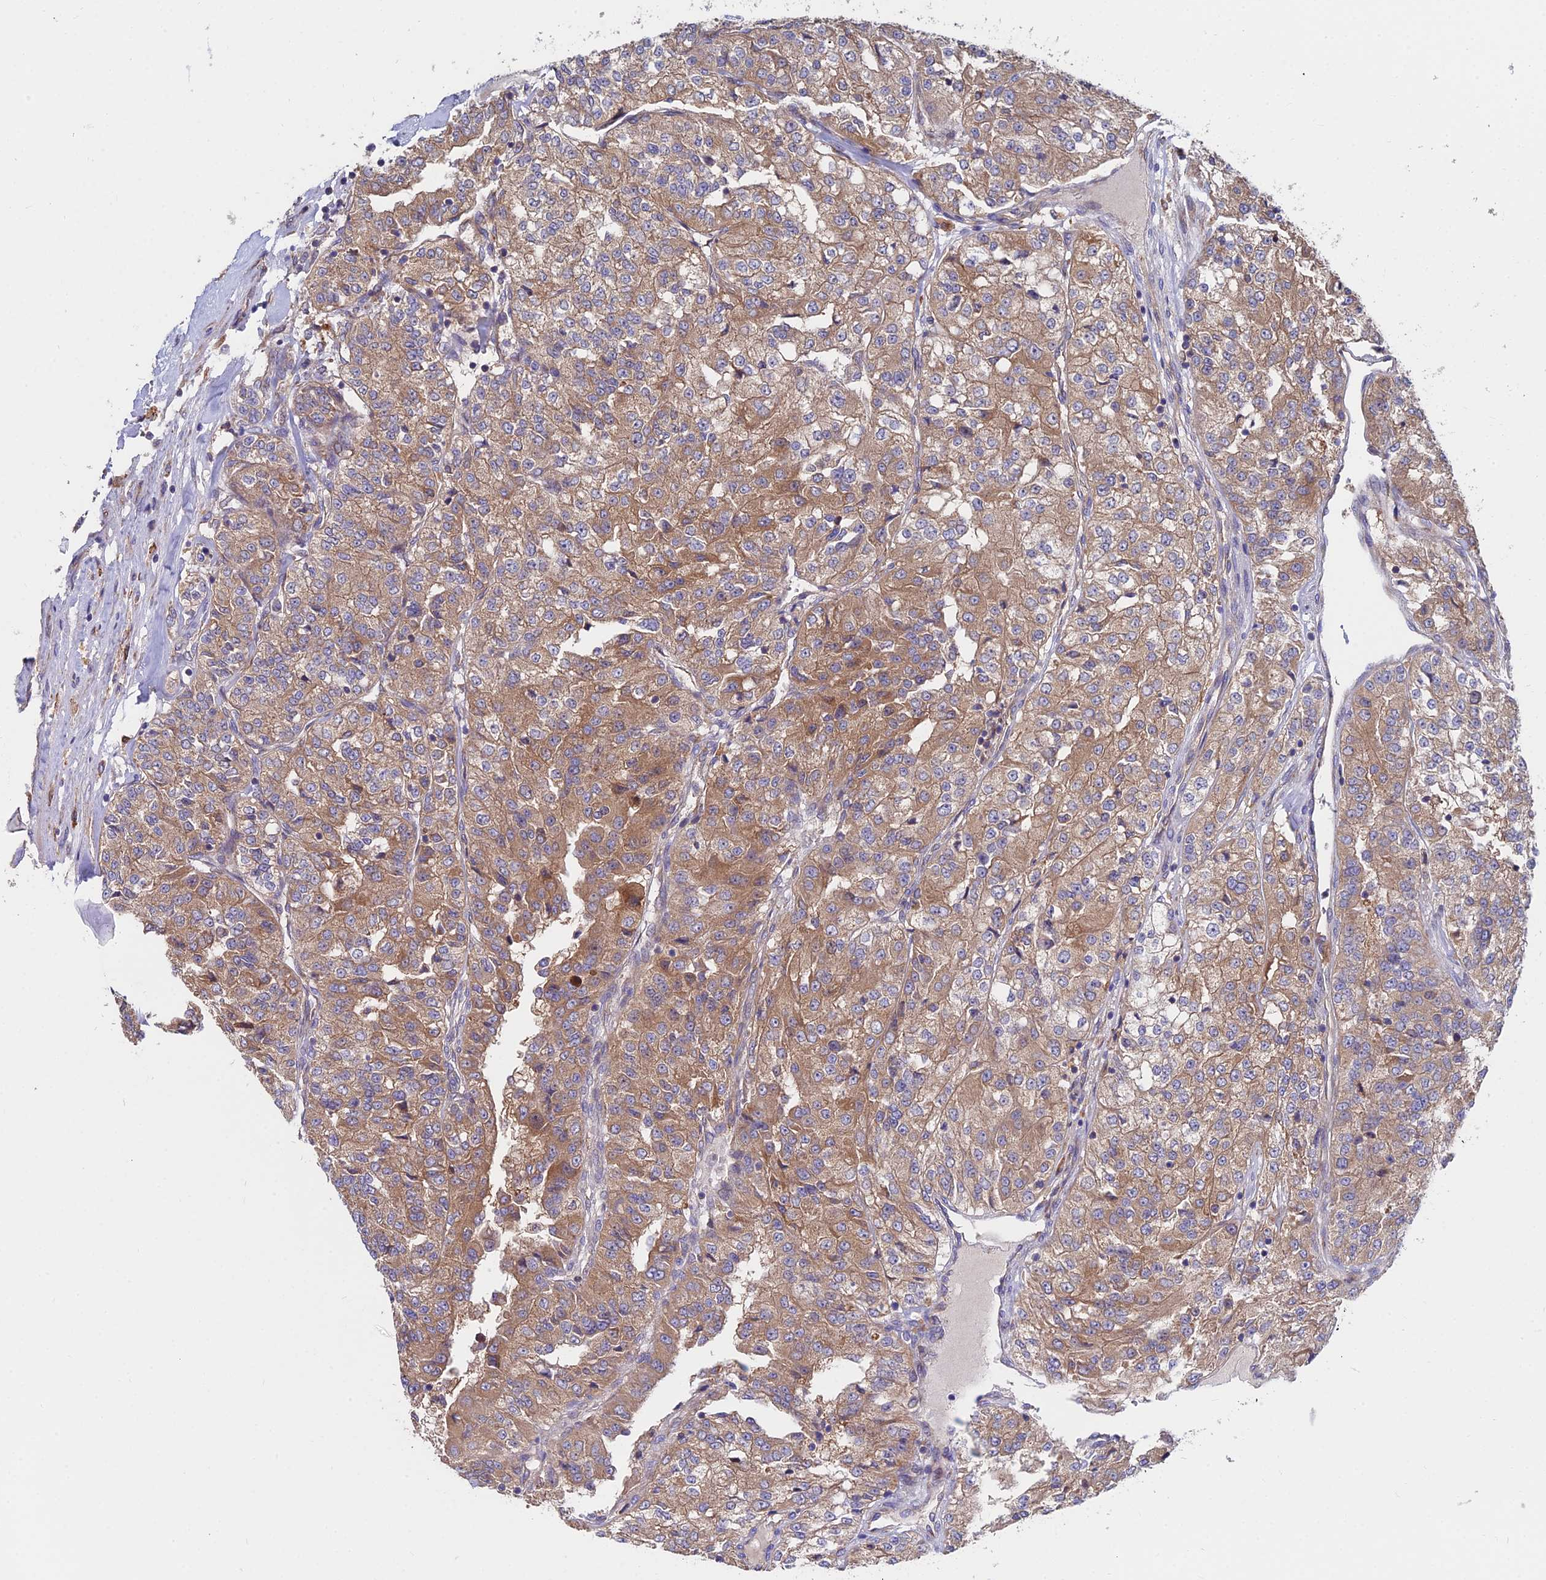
{"staining": {"intensity": "moderate", "quantity": ">75%", "location": "cytoplasmic/membranous"}, "tissue": "renal cancer", "cell_type": "Tumor cells", "image_type": "cancer", "snomed": [{"axis": "morphology", "description": "Adenocarcinoma, NOS"}, {"axis": "topography", "description": "Kidney"}], "caption": "Renal cancer (adenocarcinoma) stained for a protein exhibits moderate cytoplasmic/membranous positivity in tumor cells.", "gene": "CDC37L1", "patient": {"sex": "female", "age": 63}}